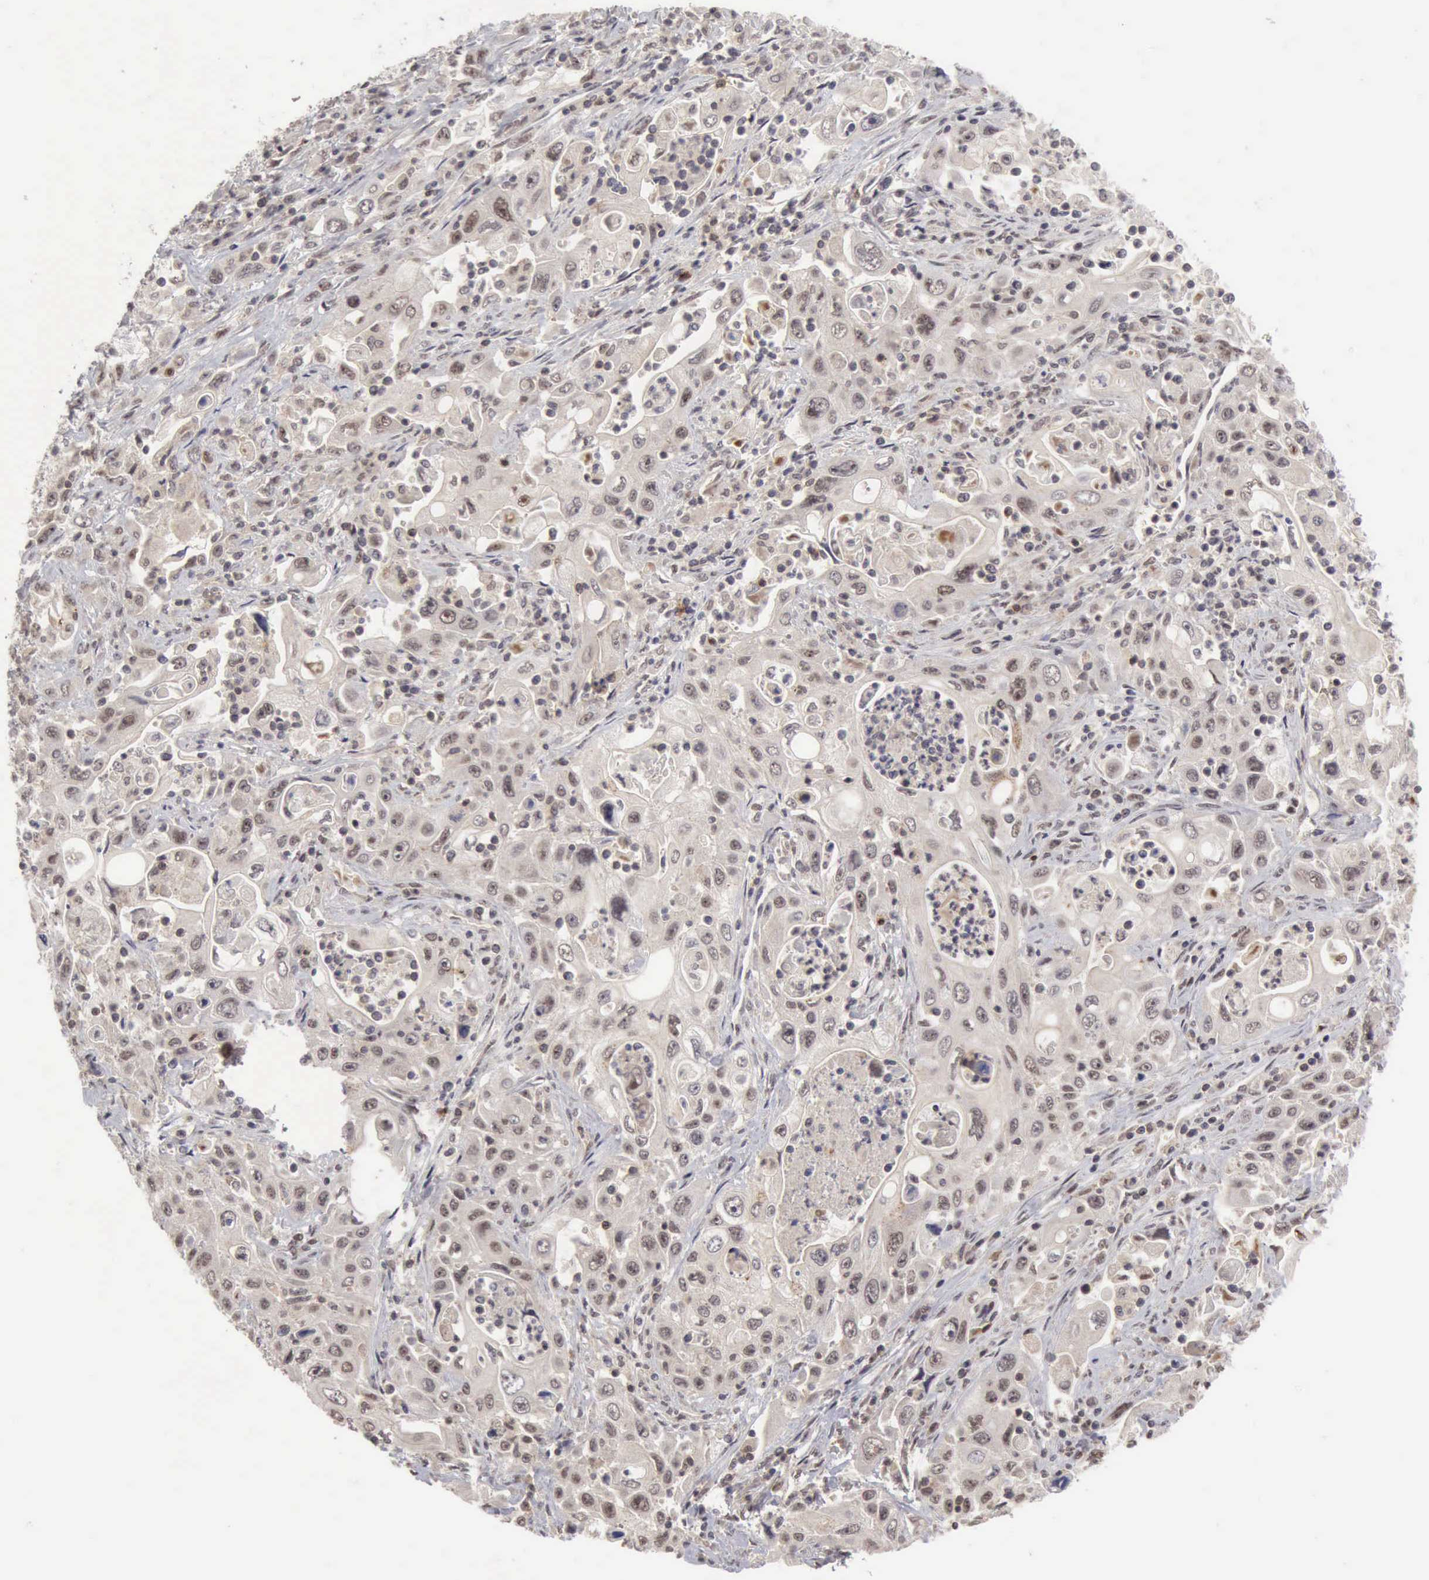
{"staining": {"intensity": "weak", "quantity": ">75%", "location": "cytoplasmic/membranous,nuclear"}, "tissue": "pancreatic cancer", "cell_type": "Tumor cells", "image_type": "cancer", "snomed": [{"axis": "morphology", "description": "Adenocarcinoma, NOS"}, {"axis": "topography", "description": "Pancreas"}], "caption": "Immunohistochemistry of human pancreatic cancer shows low levels of weak cytoplasmic/membranous and nuclear expression in approximately >75% of tumor cells. The staining was performed using DAB, with brown indicating positive protein expression. Nuclei are stained blue with hematoxylin.", "gene": "CDKN2A", "patient": {"sex": "male", "age": 70}}